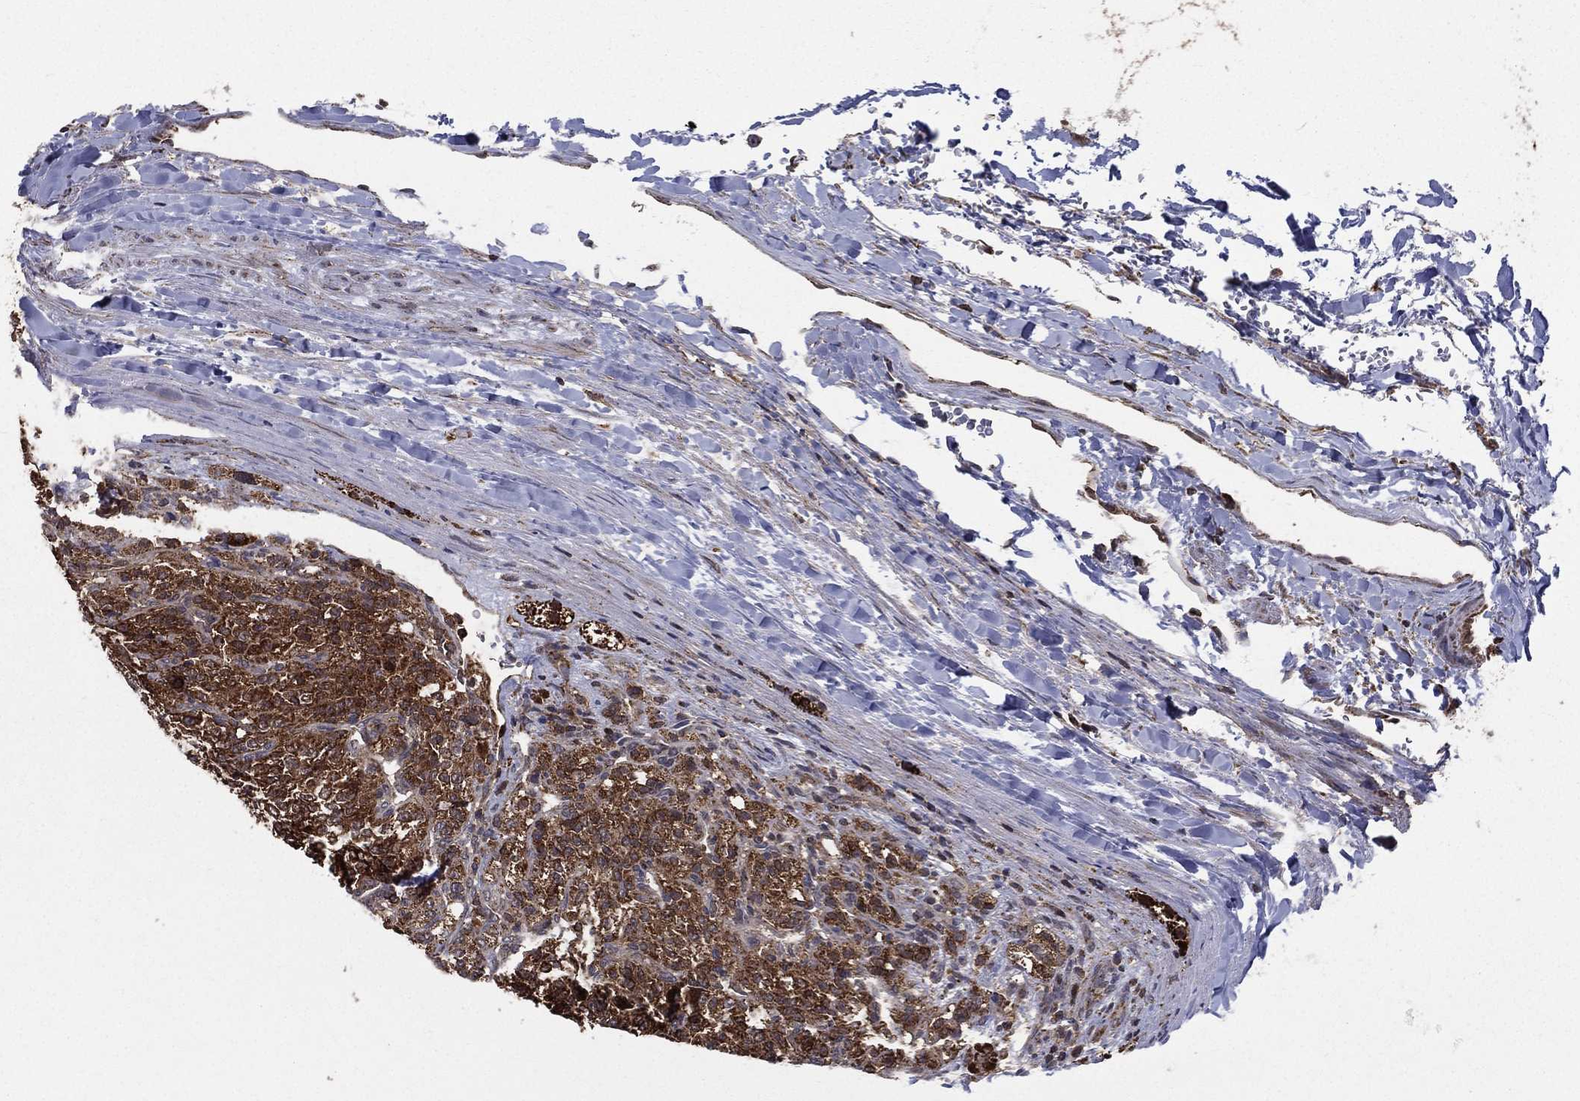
{"staining": {"intensity": "strong", "quantity": ">75%", "location": "cytoplasmic/membranous"}, "tissue": "renal cancer", "cell_type": "Tumor cells", "image_type": "cancer", "snomed": [{"axis": "morphology", "description": "Adenocarcinoma, NOS"}, {"axis": "topography", "description": "Kidney"}], "caption": "Tumor cells reveal high levels of strong cytoplasmic/membranous positivity in about >75% of cells in human renal cancer (adenocarcinoma).", "gene": "RIGI", "patient": {"sex": "female", "age": 63}}